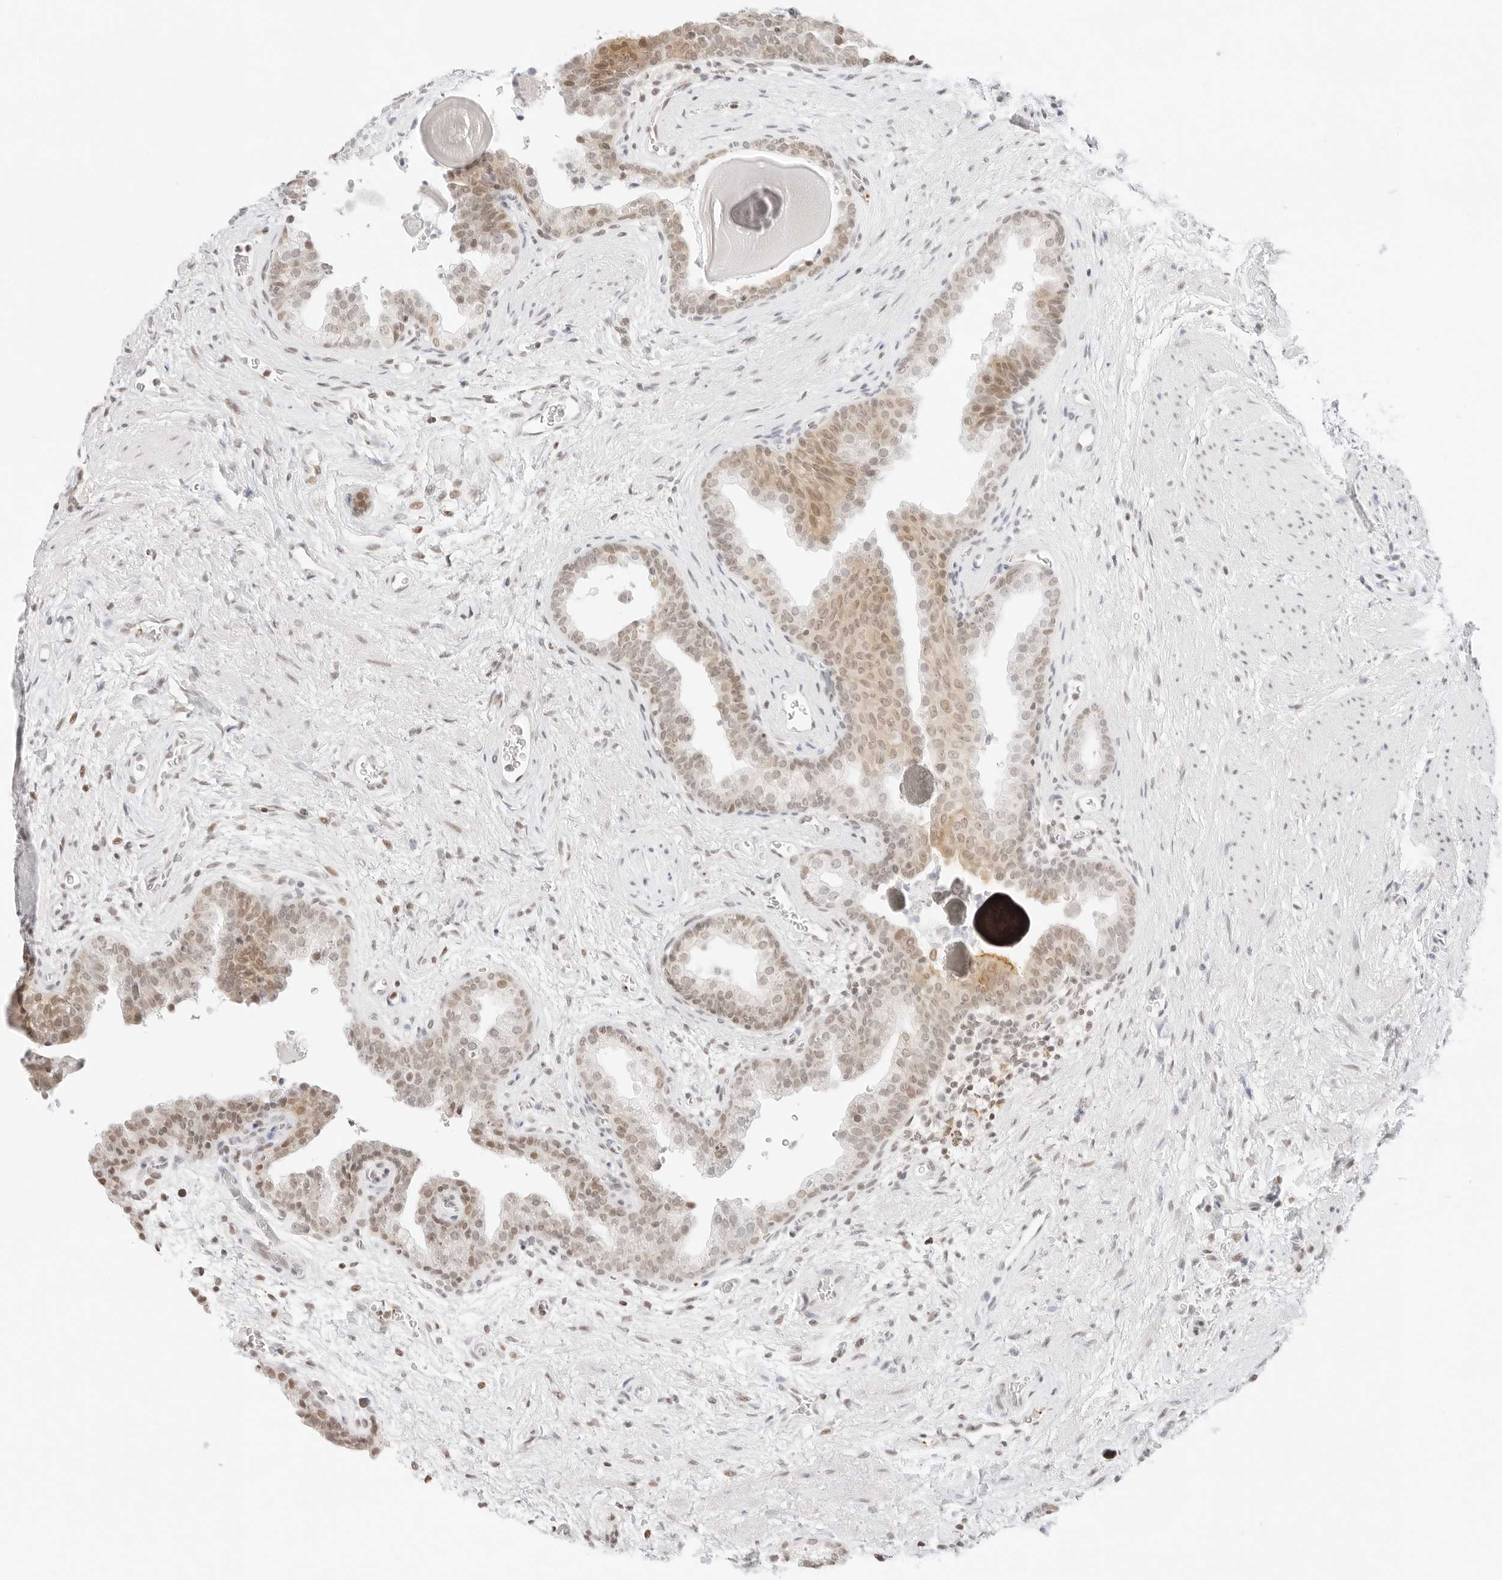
{"staining": {"intensity": "moderate", "quantity": "<25%", "location": "cytoplasmic/membranous,nuclear"}, "tissue": "prostate", "cell_type": "Glandular cells", "image_type": "normal", "snomed": [{"axis": "morphology", "description": "Normal tissue, NOS"}, {"axis": "topography", "description": "Prostate"}], "caption": "About <25% of glandular cells in benign human prostate show moderate cytoplasmic/membranous,nuclear protein positivity as visualized by brown immunohistochemical staining.", "gene": "GNAS", "patient": {"sex": "male", "age": 48}}